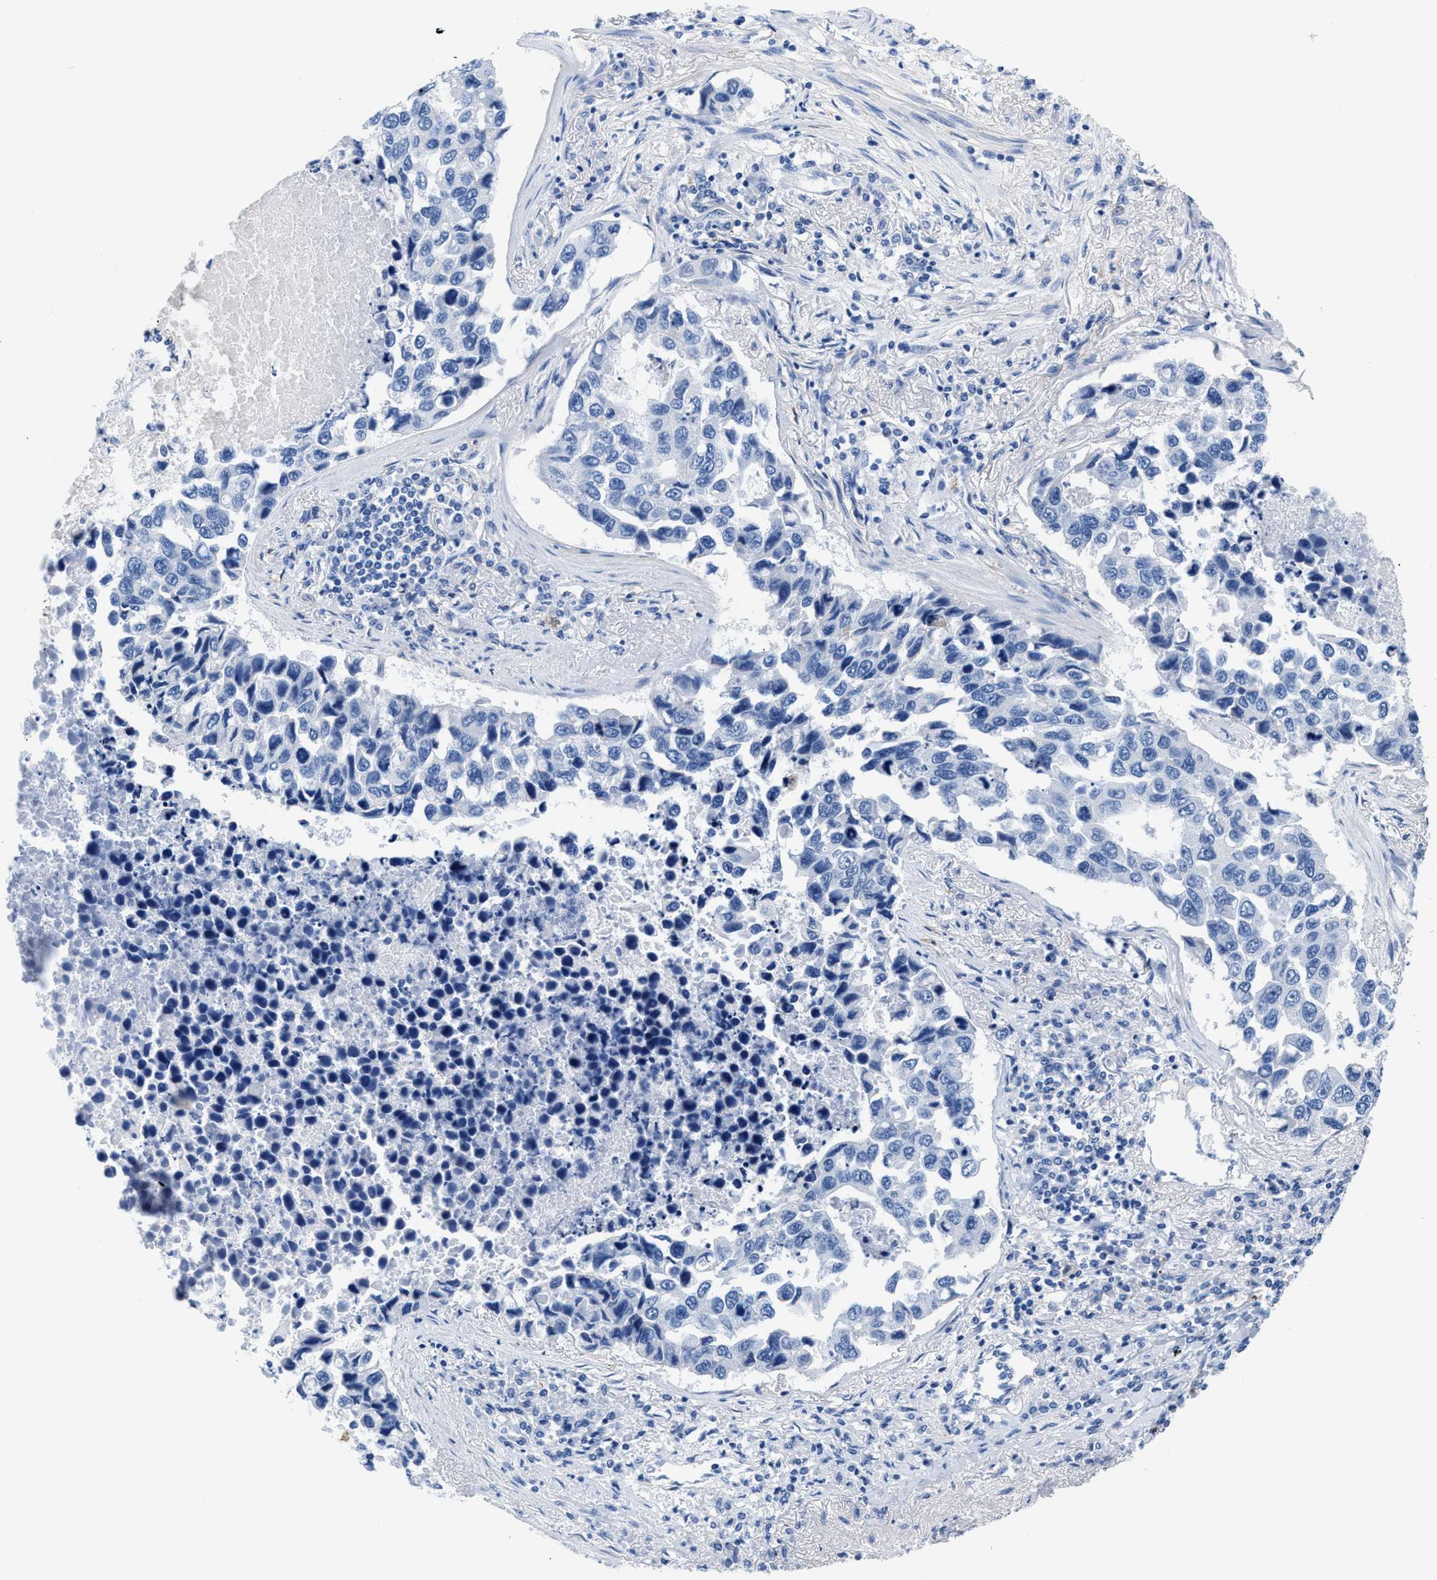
{"staining": {"intensity": "negative", "quantity": "none", "location": "none"}, "tissue": "lung cancer", "cell_type": "Tumor cells", "image_type": "cancer", "snomed": [{"axis": "morphology", "description": "Adenocarcinoma, NOS"}, {"axis": "topography", "description": "Lung"}], "caption": "Immunohistochemical staining of lung cancer (adenocarcinoma) demonstrates no significant positivity in tumor cells.", "gene": "SLFN13", "patient": {"sex": "male", "age": 64}}